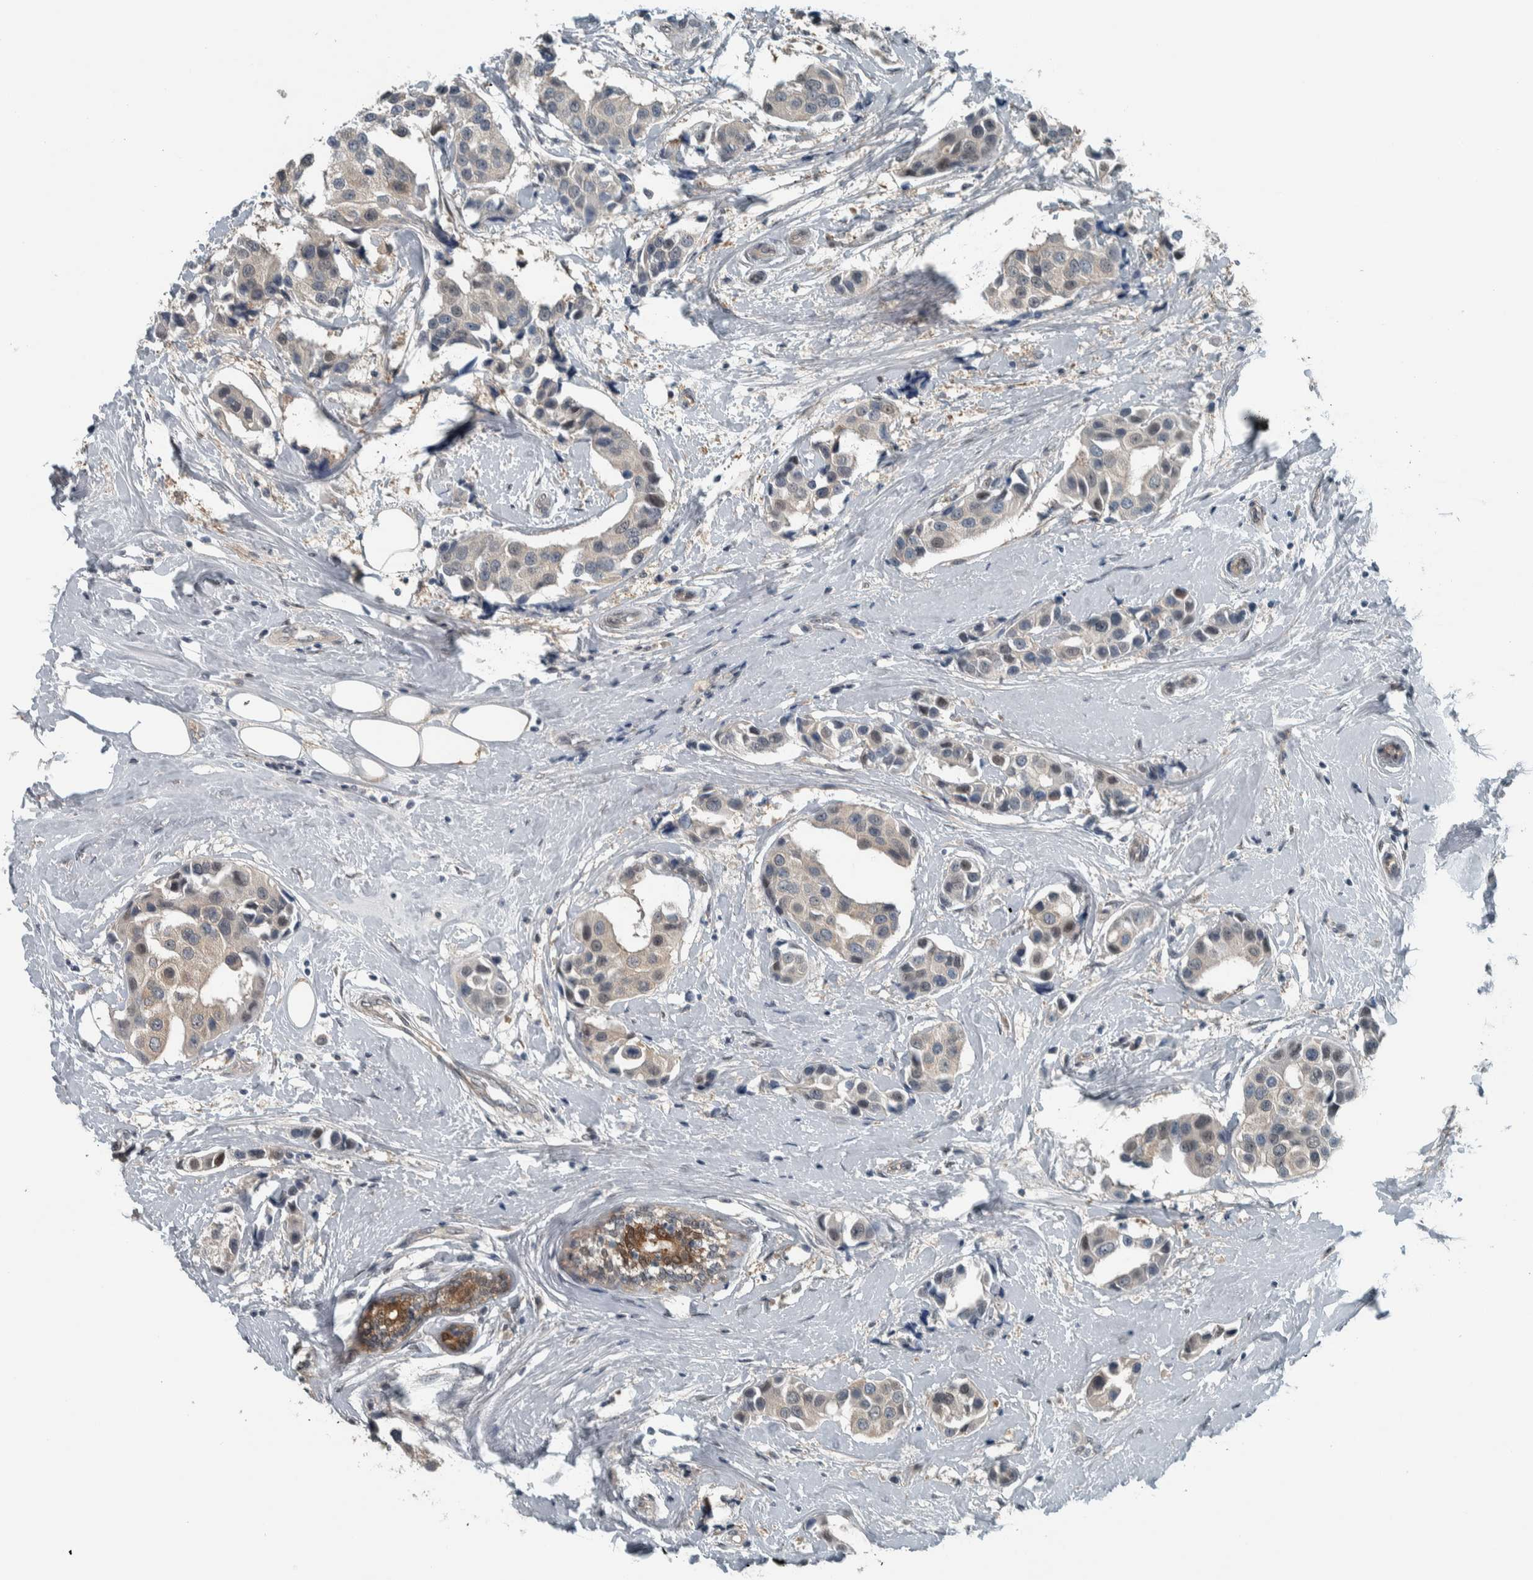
{"staining": {"intensity": "weak", "quantity": "<25%", "location": "nuclear"}, "tissue": "breast cancer", "cell_type": "Tumor cells", "image_type": "cancer", "snomed": [{"axis": "morphology", "description": "Normal tissue, NOS"}, {"axis": "morphology", "description": "Duct carcinoma"}, {"axis": "topography", "description": "Breast"}], "caption": "Tumor cells show no significant staining in breast infiltrating ductal carcinoma.", "gene": "ALAD", "patient": {"sex": "female", "age": 39}}